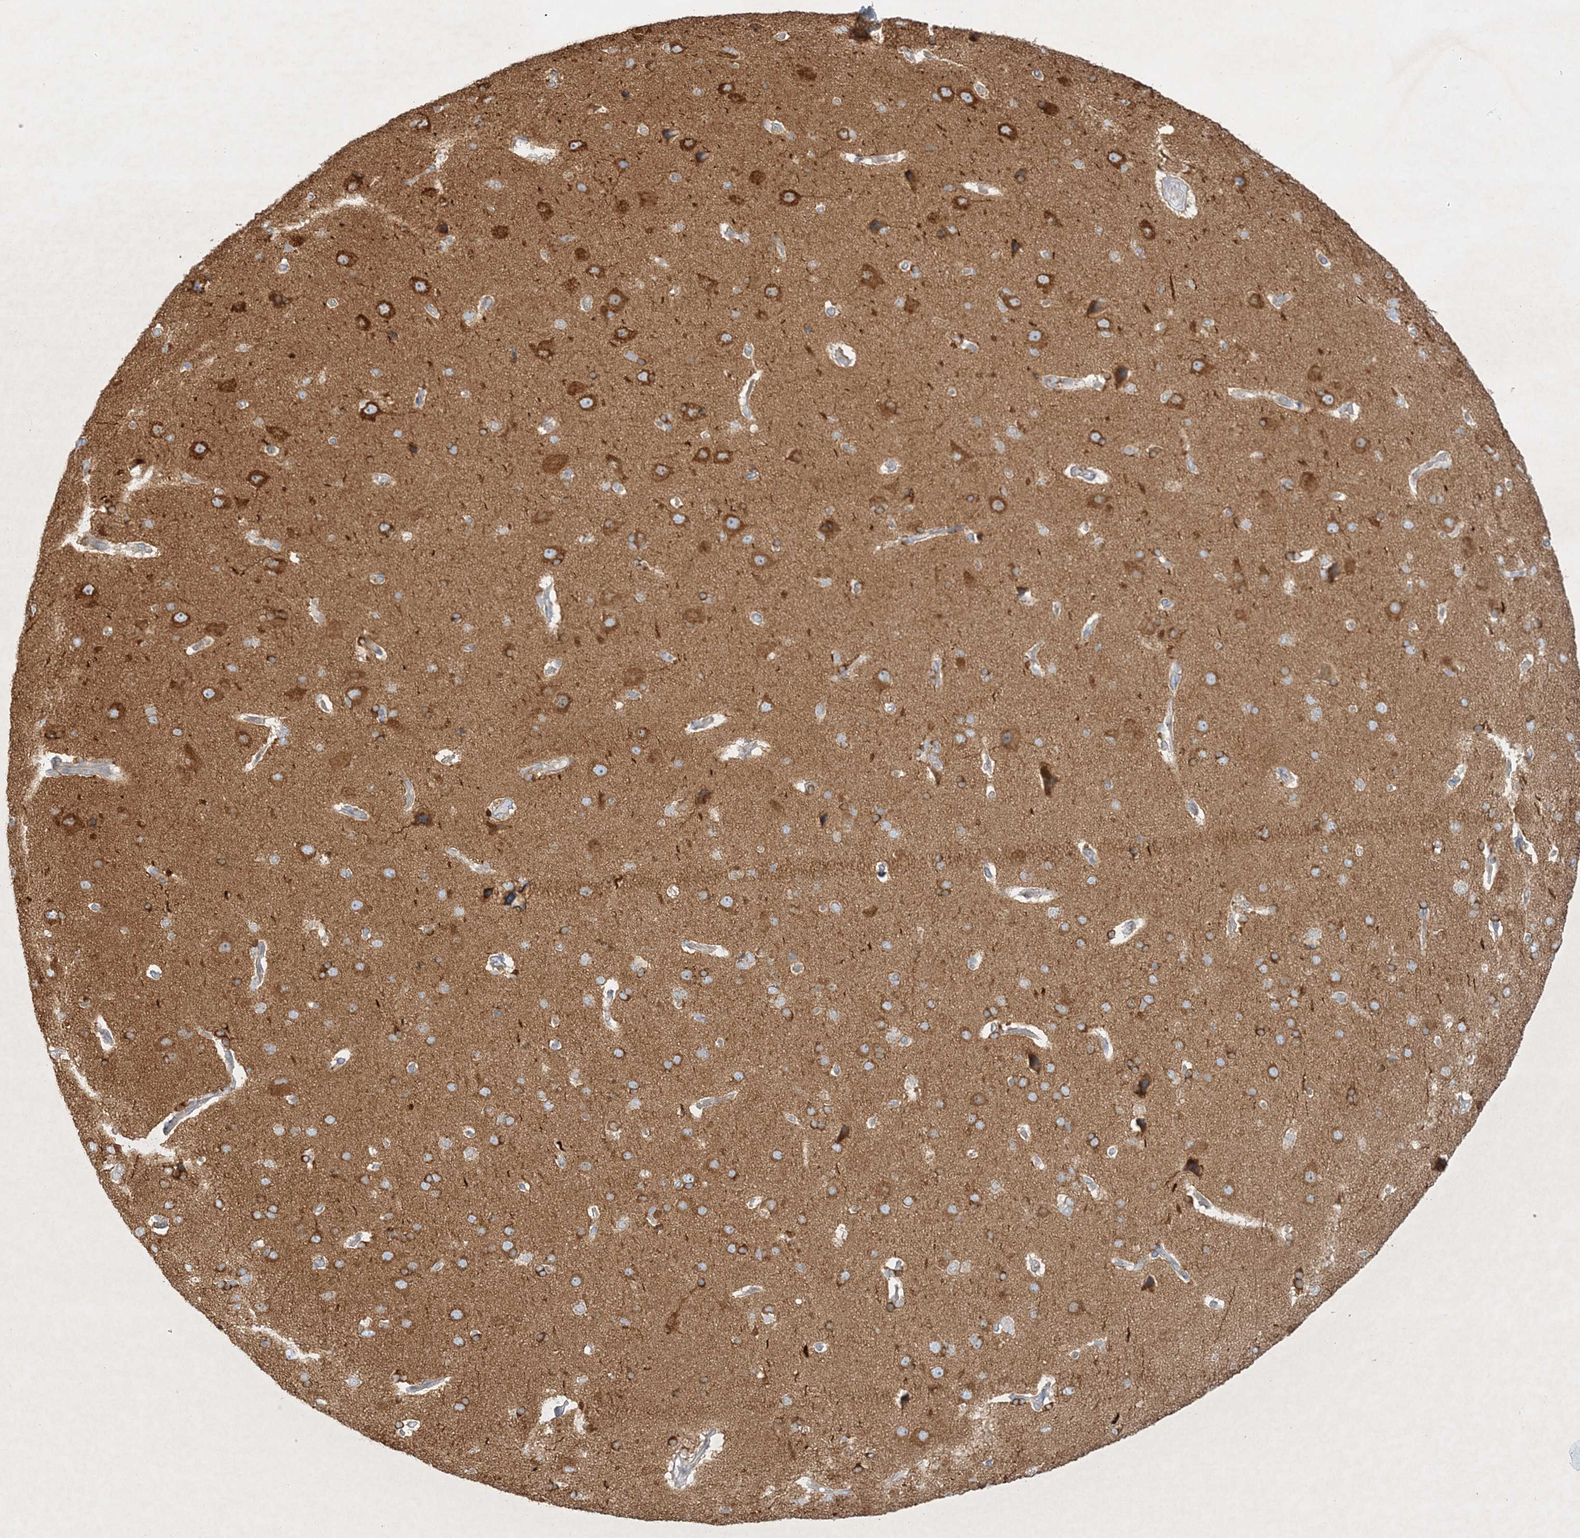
{"staining": {"intensity": "weak", "quantity": "25%-75%", "location": "cytoplasmic/membranous"}, "tissue": "cerebral cortex", "cell_type": "Endothelial cells", "image_type": "normal", "snomed": [{"axis": "morphology", "description": "Normal tissue, NOS"}, {"axis": "topography", "description": "Cerebral cortex"}], "caption": "Immunohistochemical staining of benign human cerebral cortex demonstrates weak cytoplasmic/membranous protein staining in approximately 25%-75% of endothelial cells.", "gene": "STK11IP", "patient": {"sex": "male", "age": 62}}